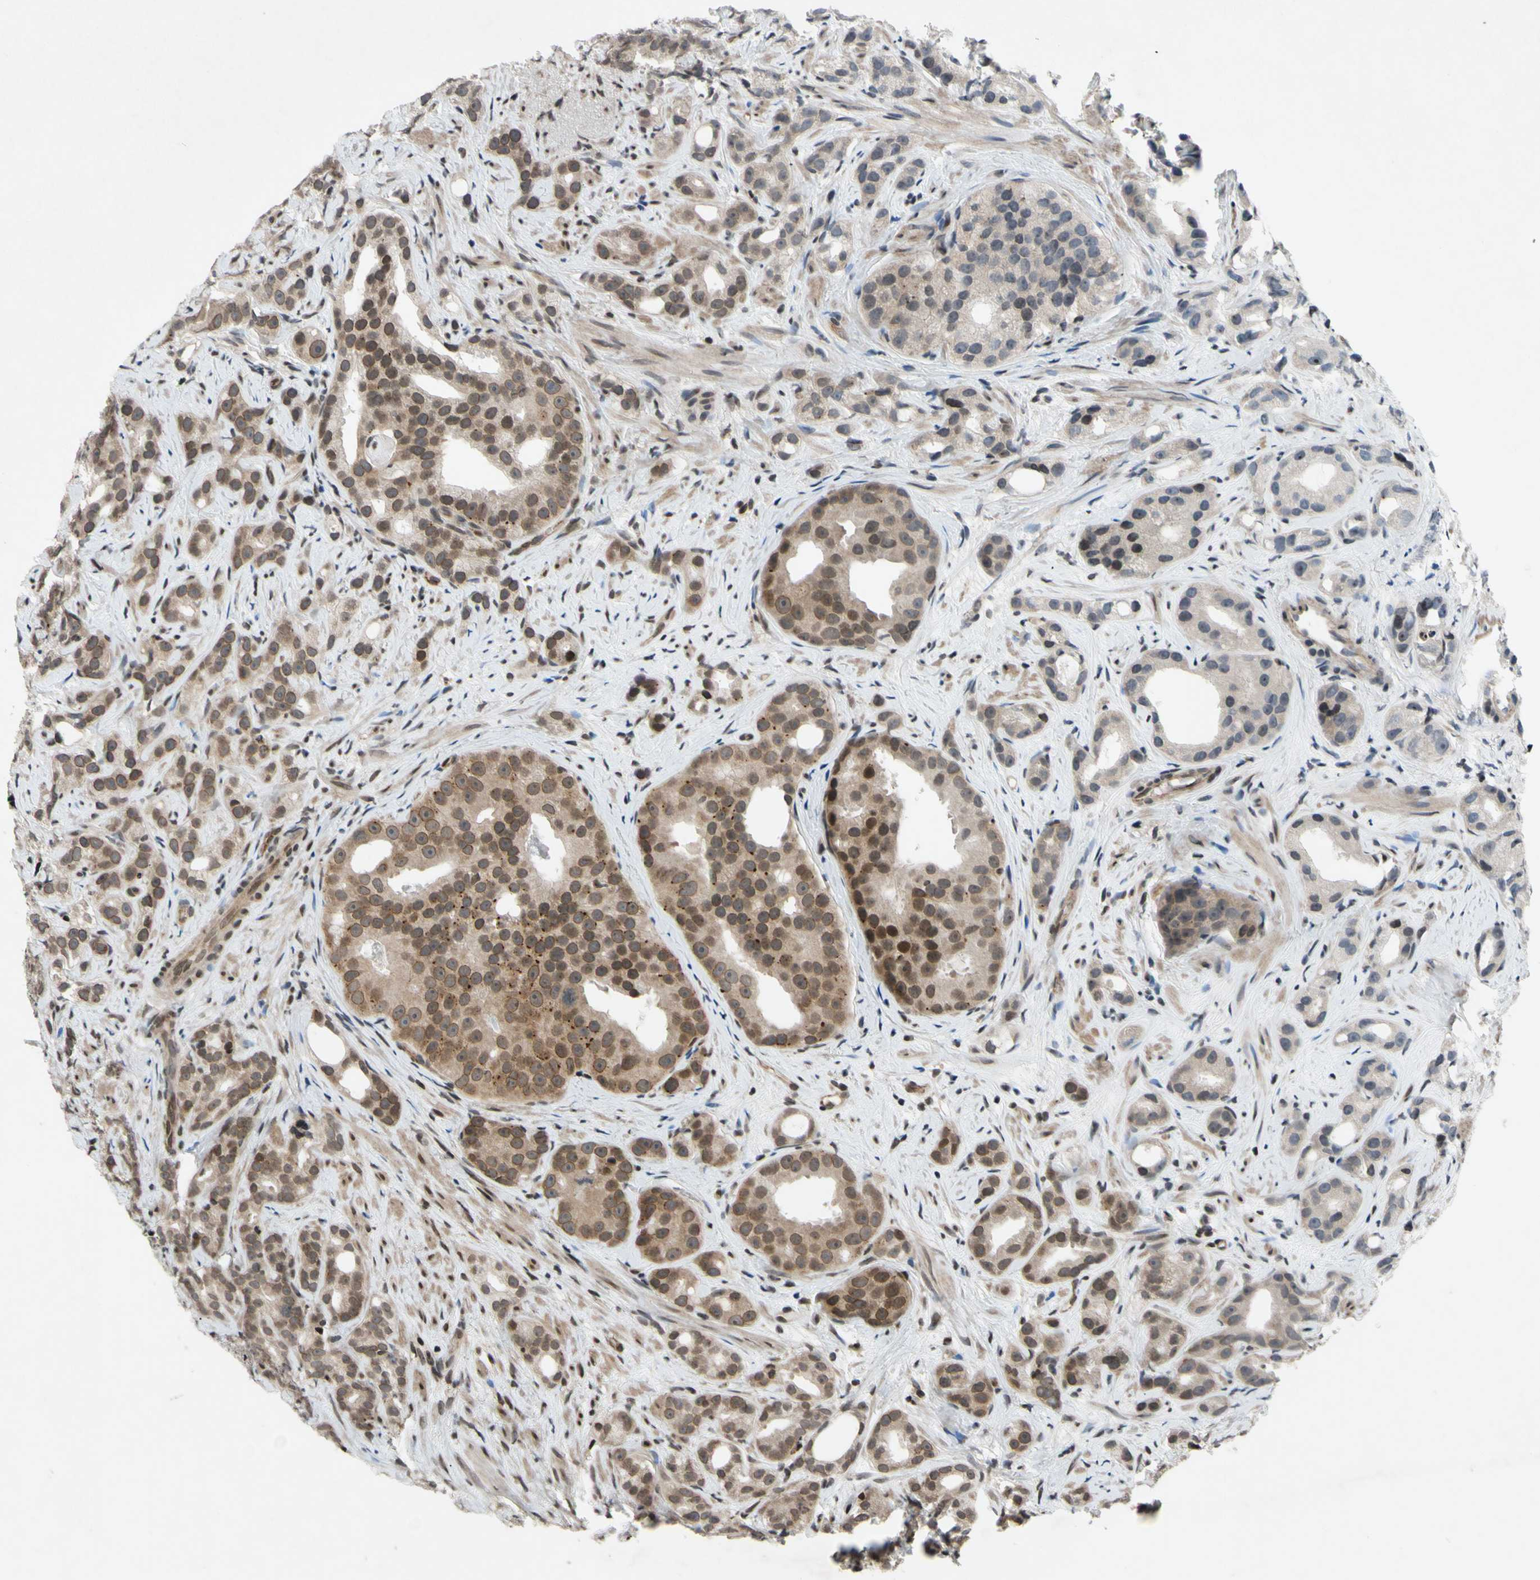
{"staining": {"intensity": "weak", "quantity": "25%-75%", "location": "cytoplasmic/membranous,nuclear"}, "tissue": "prostate cancer", "cell_type": "Tumor cells", "image_type": "cancer", "snomed": [{"axis": "morphology", "description": "Adenocarcinoma, Low grade"}, {"axis": "topography", "description": "Prostate"}], "caption": "A brown stain highlights weak cytoplasmic/membranous and nuclear staining of a protein in human prostate adenocarcinoma (low-grade) tumor cells.", "gene": "XPO1", "patient": {"sex": "male", "age": 89}}